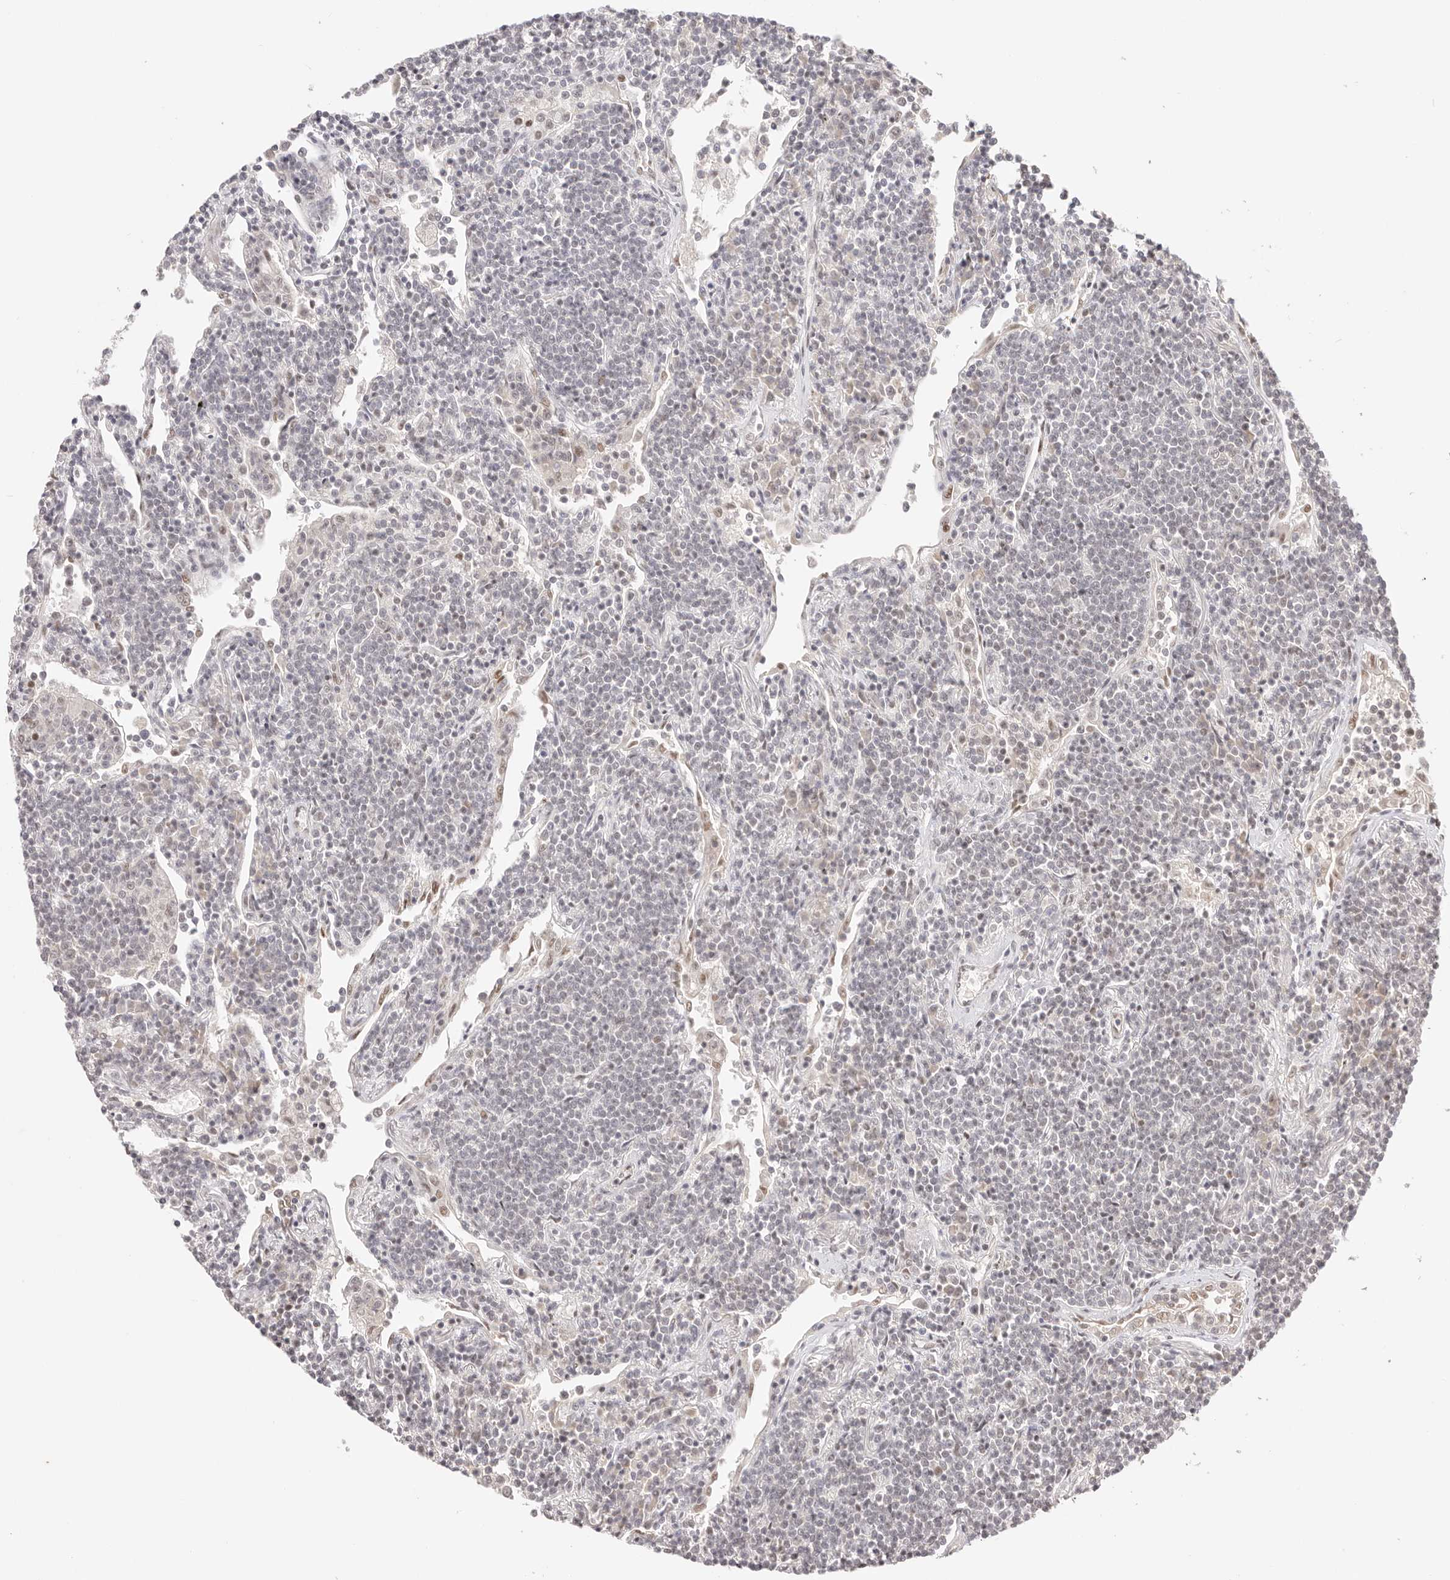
{"staining": {"intensity": "negative", "quantity": "none", "location": "none"}, "tissue": "lymphoma", "cell_type": "Tumor cells", "image_type": "cancer", "snomed": [{"axis": "morphology", "description": "Malignant lymphoma, non-Hodgkin's type, Low grade"}, {"axis": "topography", "description": "Lung"}], "caption": "Human malignant lymphoma, non-Hodgkin's type (low-grade) stained for a protein using immunohistochemistry (IHC) exhibits no positivity in tumor cells.", "gene": "RFC3", "patient": {"sex": "female", "age": 71}}